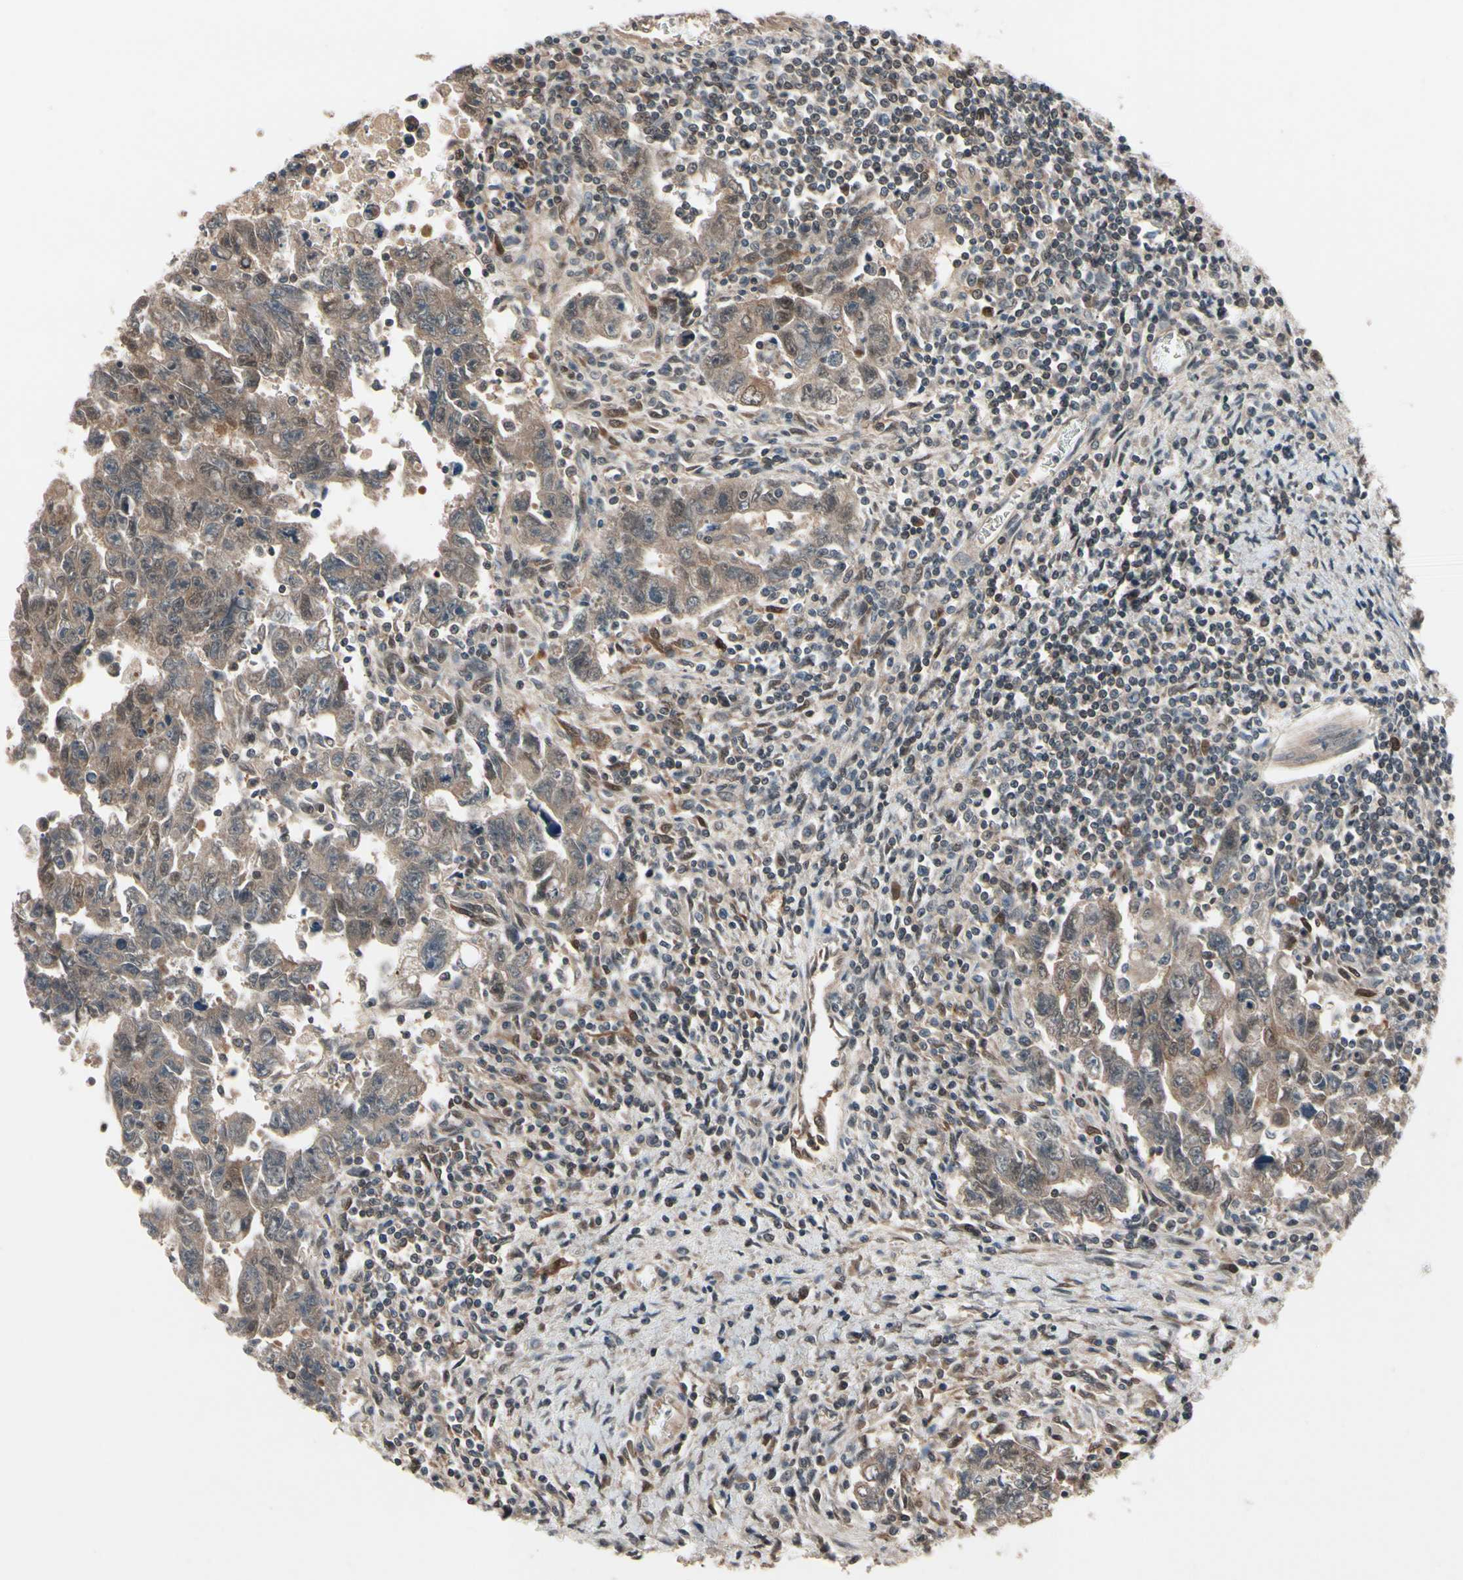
{"staining": {"intensity": "moderate", "quantity": ">75%", "location": "cytoplasmic/membranous"}, "tissue": "testis cancer", "cell_type": "Tumor cells", "image_type": "cancer", "snomed": [{"axis": "morphology", "description": "Carcinoma, Embryonal, NOS"}, {"axis": "topography", "description": "Testis"}], "caption": "IHC histopathology image of neoplastic tissue: testis embryonal carcinoma stained using IHC reveals medium levels of moderate protein expression localized specifically in the cytoplasmic/membranous of tumor cells, appearing as a cytoplasmic/membranous brown color.", "gene": "PRDX6", "patient": {"sex": "male", "age": 28}}